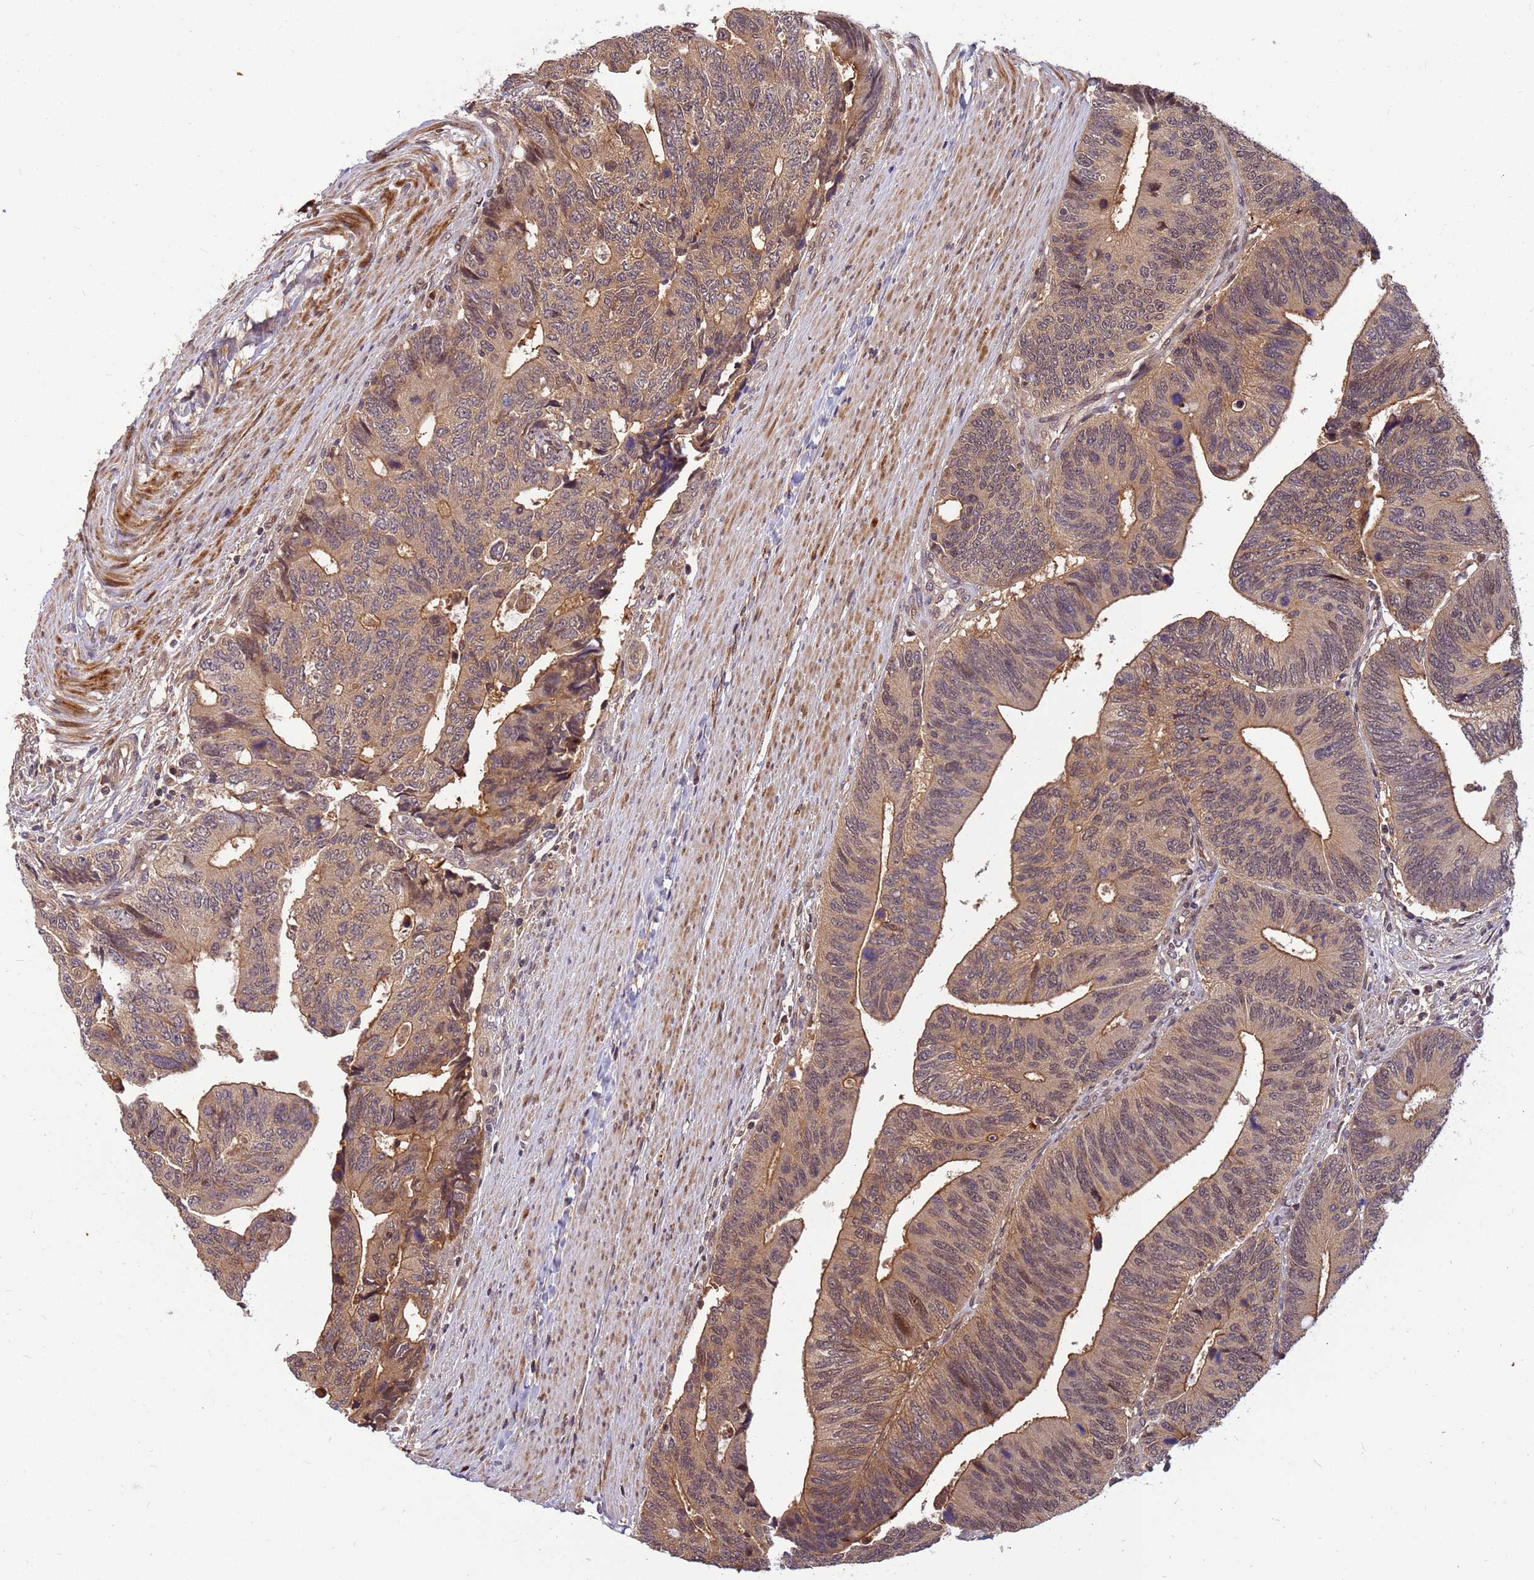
{"staining": {"intensity": "moderate", "quantity": ">75%", "location": "cytoplasmic/membranous,nuclear"}, "tissue": "colorectal cancer", "cell_type": "Tumor cells", "image_type": "cancer", "snomed": [{"axis": "morphology", "description": "Adenocarcinoma, NOS"}, {"axis": "topography", "description": "Colon"}], "caption": "A photomicrograph of human colorectal cancer stained for a protein exhibits moderate cytoplasmic/membranous and nuclear brown staining in tumor cells. (Stains: DAB in brown, nuclei in blue, Microscopy: brightfield microscopy at high magnification).", "gene": "DUS4L", "patient": {"sex": "male", "age": 87}}